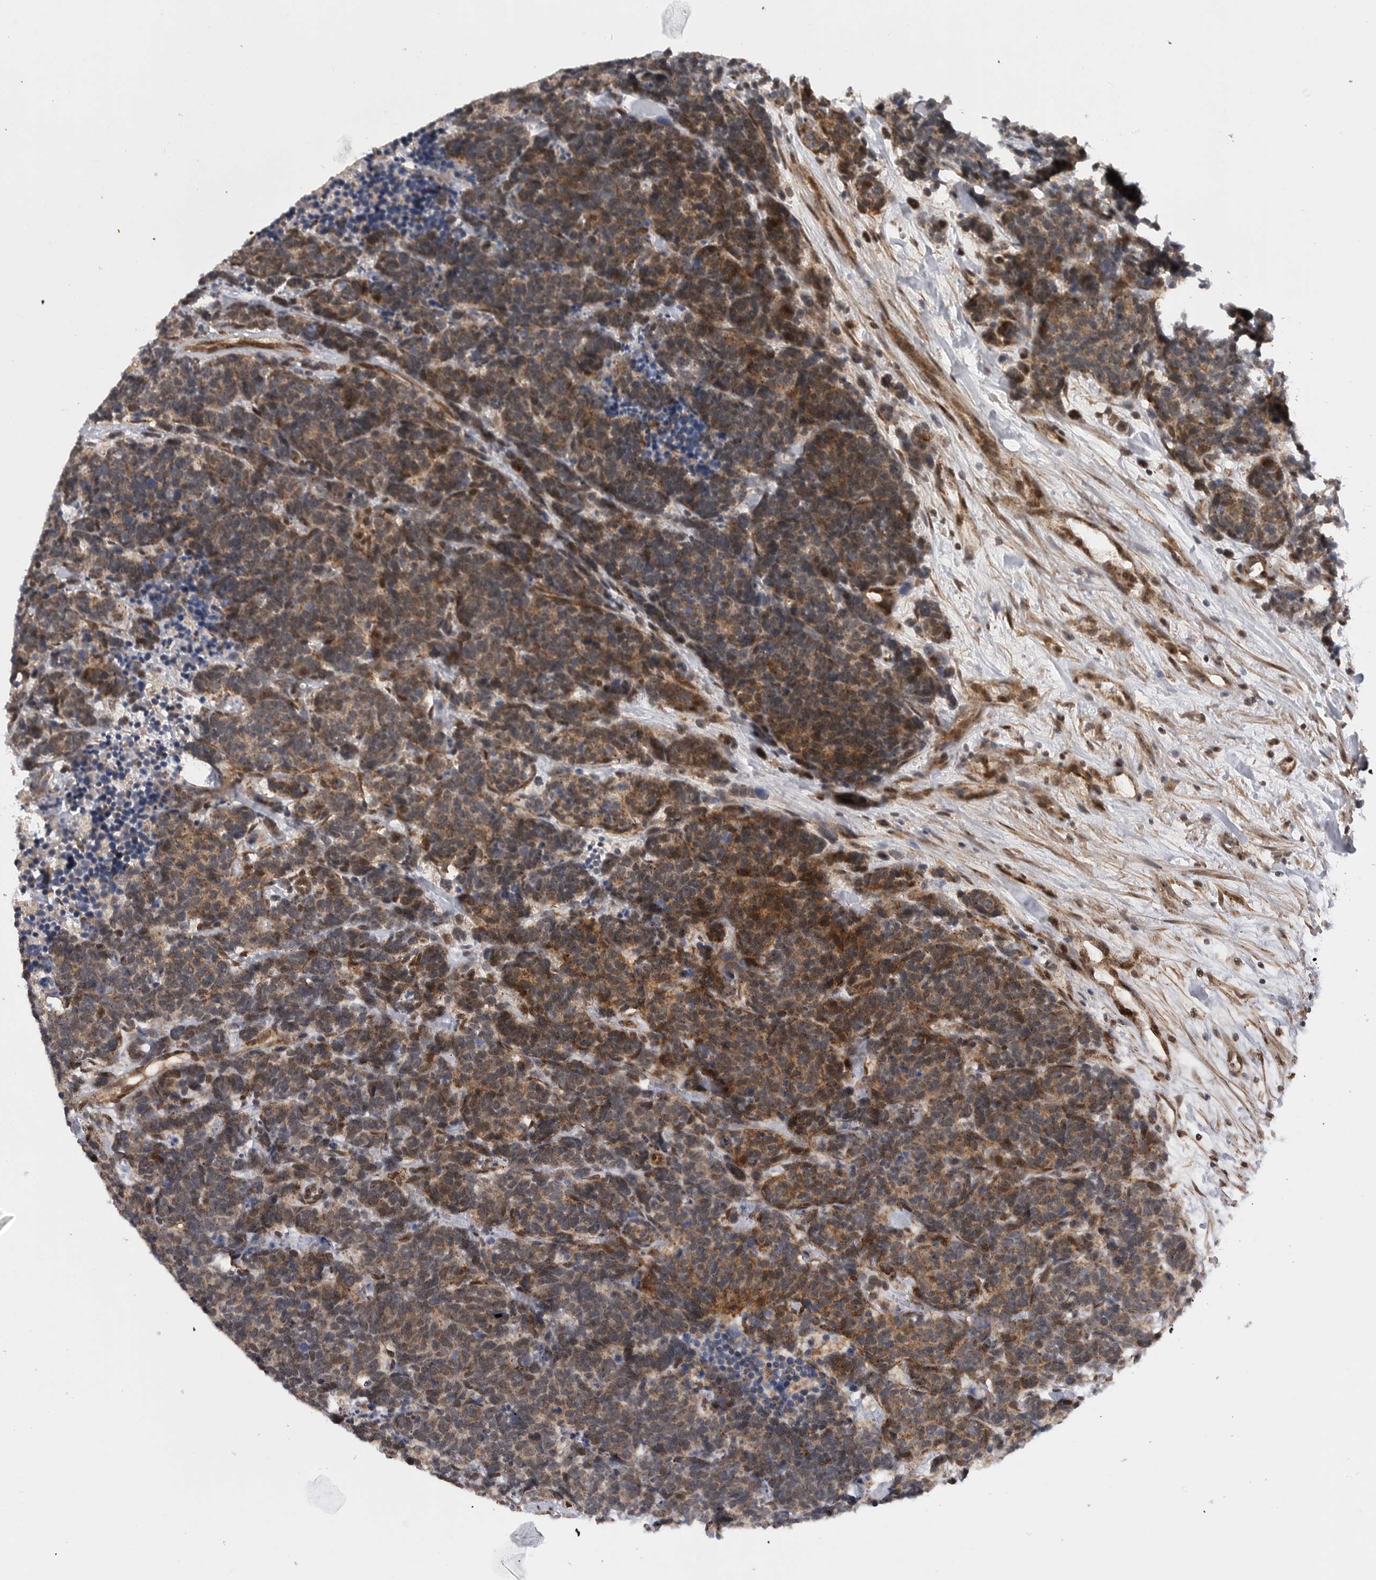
{"staining": {"intensity": "moderate", "quantity": ">75%", "location": "cytoplasmic/membranous,nuclear"}, "tissue": "carcinoid", "cell_type": "Tumor cells", "image_type": "cancer", "snomed": [{"axis": "morphology", "description": "Carcinoma, NOS"}, {"axis": "morphology", "description": "Carcinoid, malignant, NOS"}, {"axis": "topography", "description": "Urinary bladder"}], "caption": "Tumor cells display moderate cytoplasmic/membranous and nuclear expression in about >75% of cells in carcinoid.", "gene": "TMPRSS11F", "patient": {"sex": "male", "age": 57}}